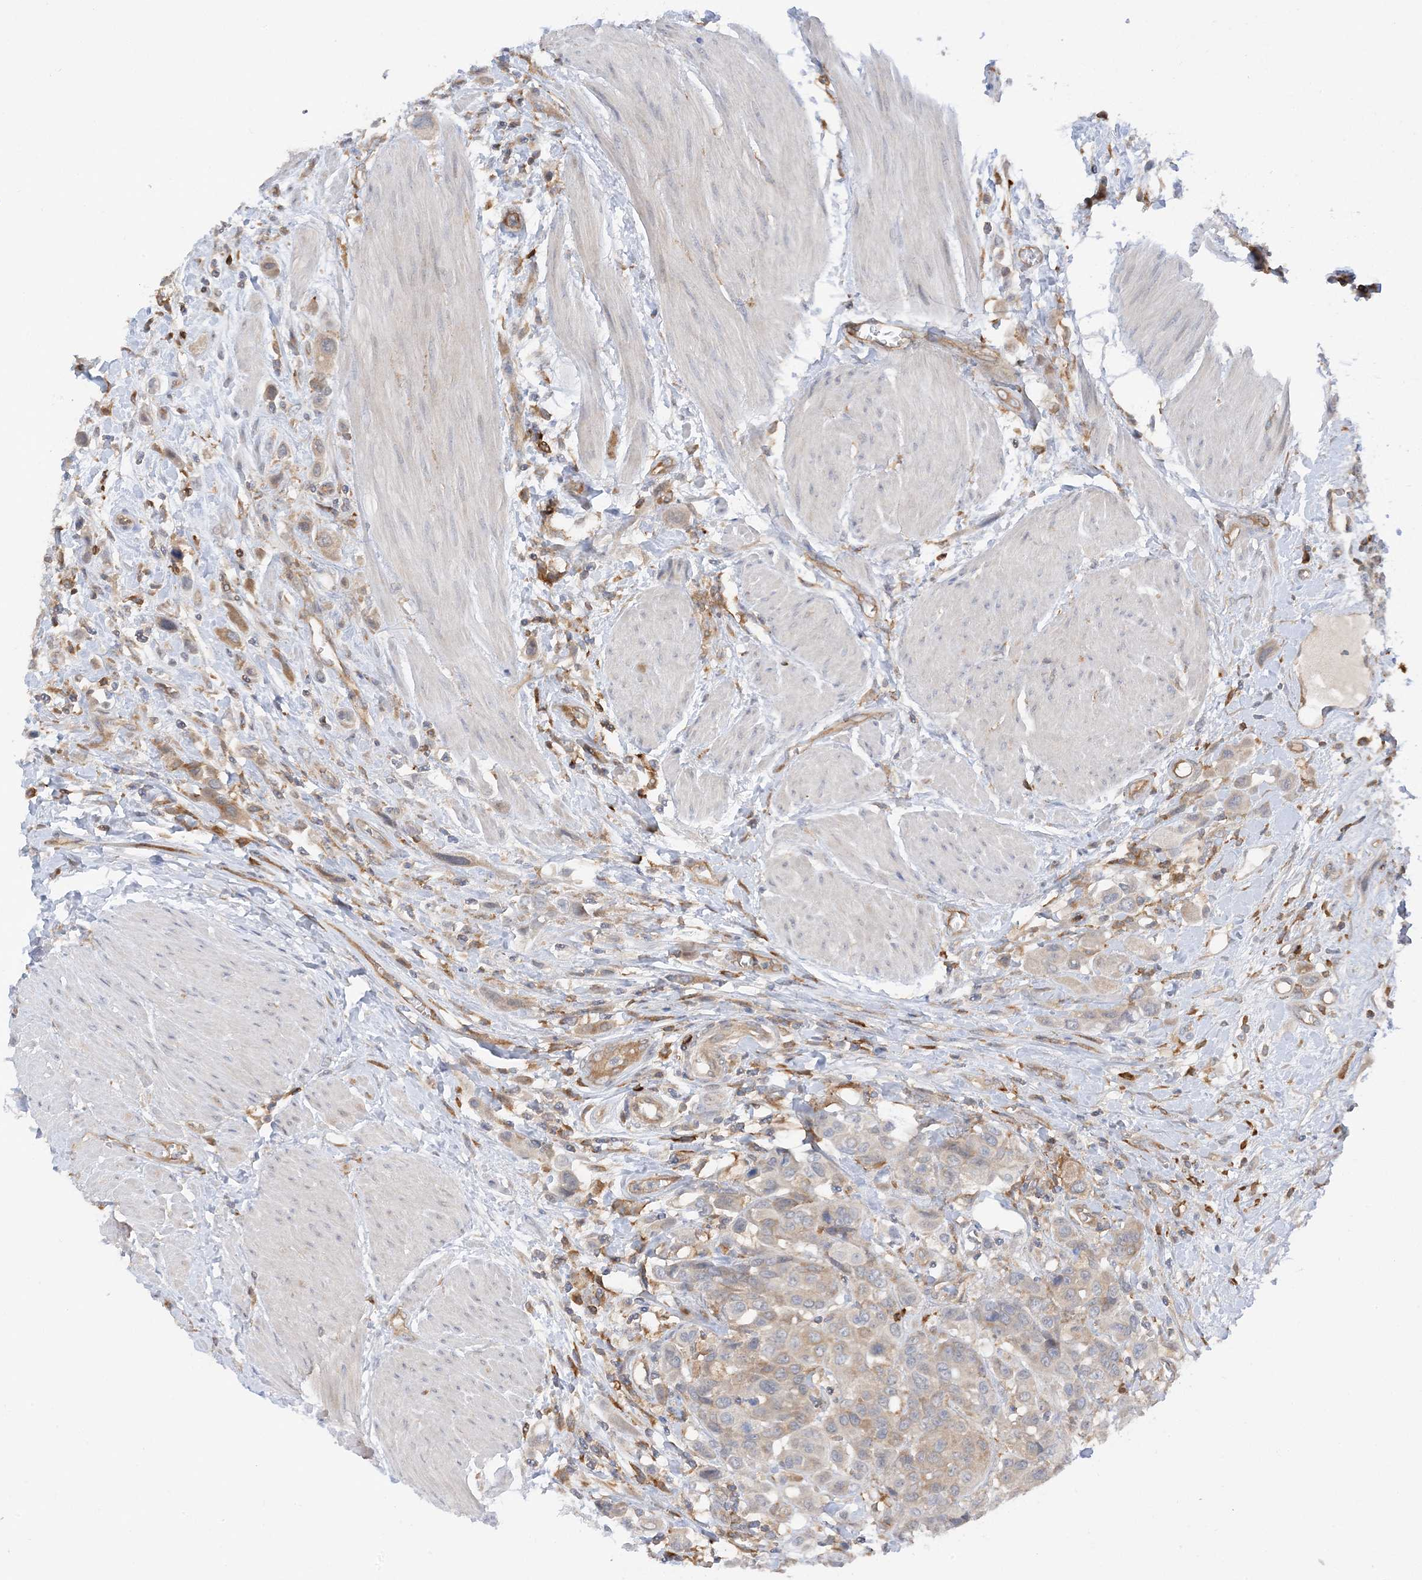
{"staining": {"intensity": "weak", "quantity": "<25%", "location": "cytoplasmic/membranous"}, "tissue": "urothelial cancer", "cell_type": "Tumor cells", "image_type": "cancer", "snomed": [{"axis": "morphology", "description": "Urothelial carcinoma, High grade"}, {"axis": "topography", "description": "Urinary bladder"}], "caption": "The immunohistochemistry photomicrograph has no significant expression in tumor cells of urothelial cancer tissue. Brightfield microscopy of immunohistochemistry (IHC) stained with DAB (3,3'-diaminobenzidine) (brown) and hematoxylin (blue), captured at high magnification.", "gene": "PHACTR2", "patient": {"sex": "male", "age": 50}}